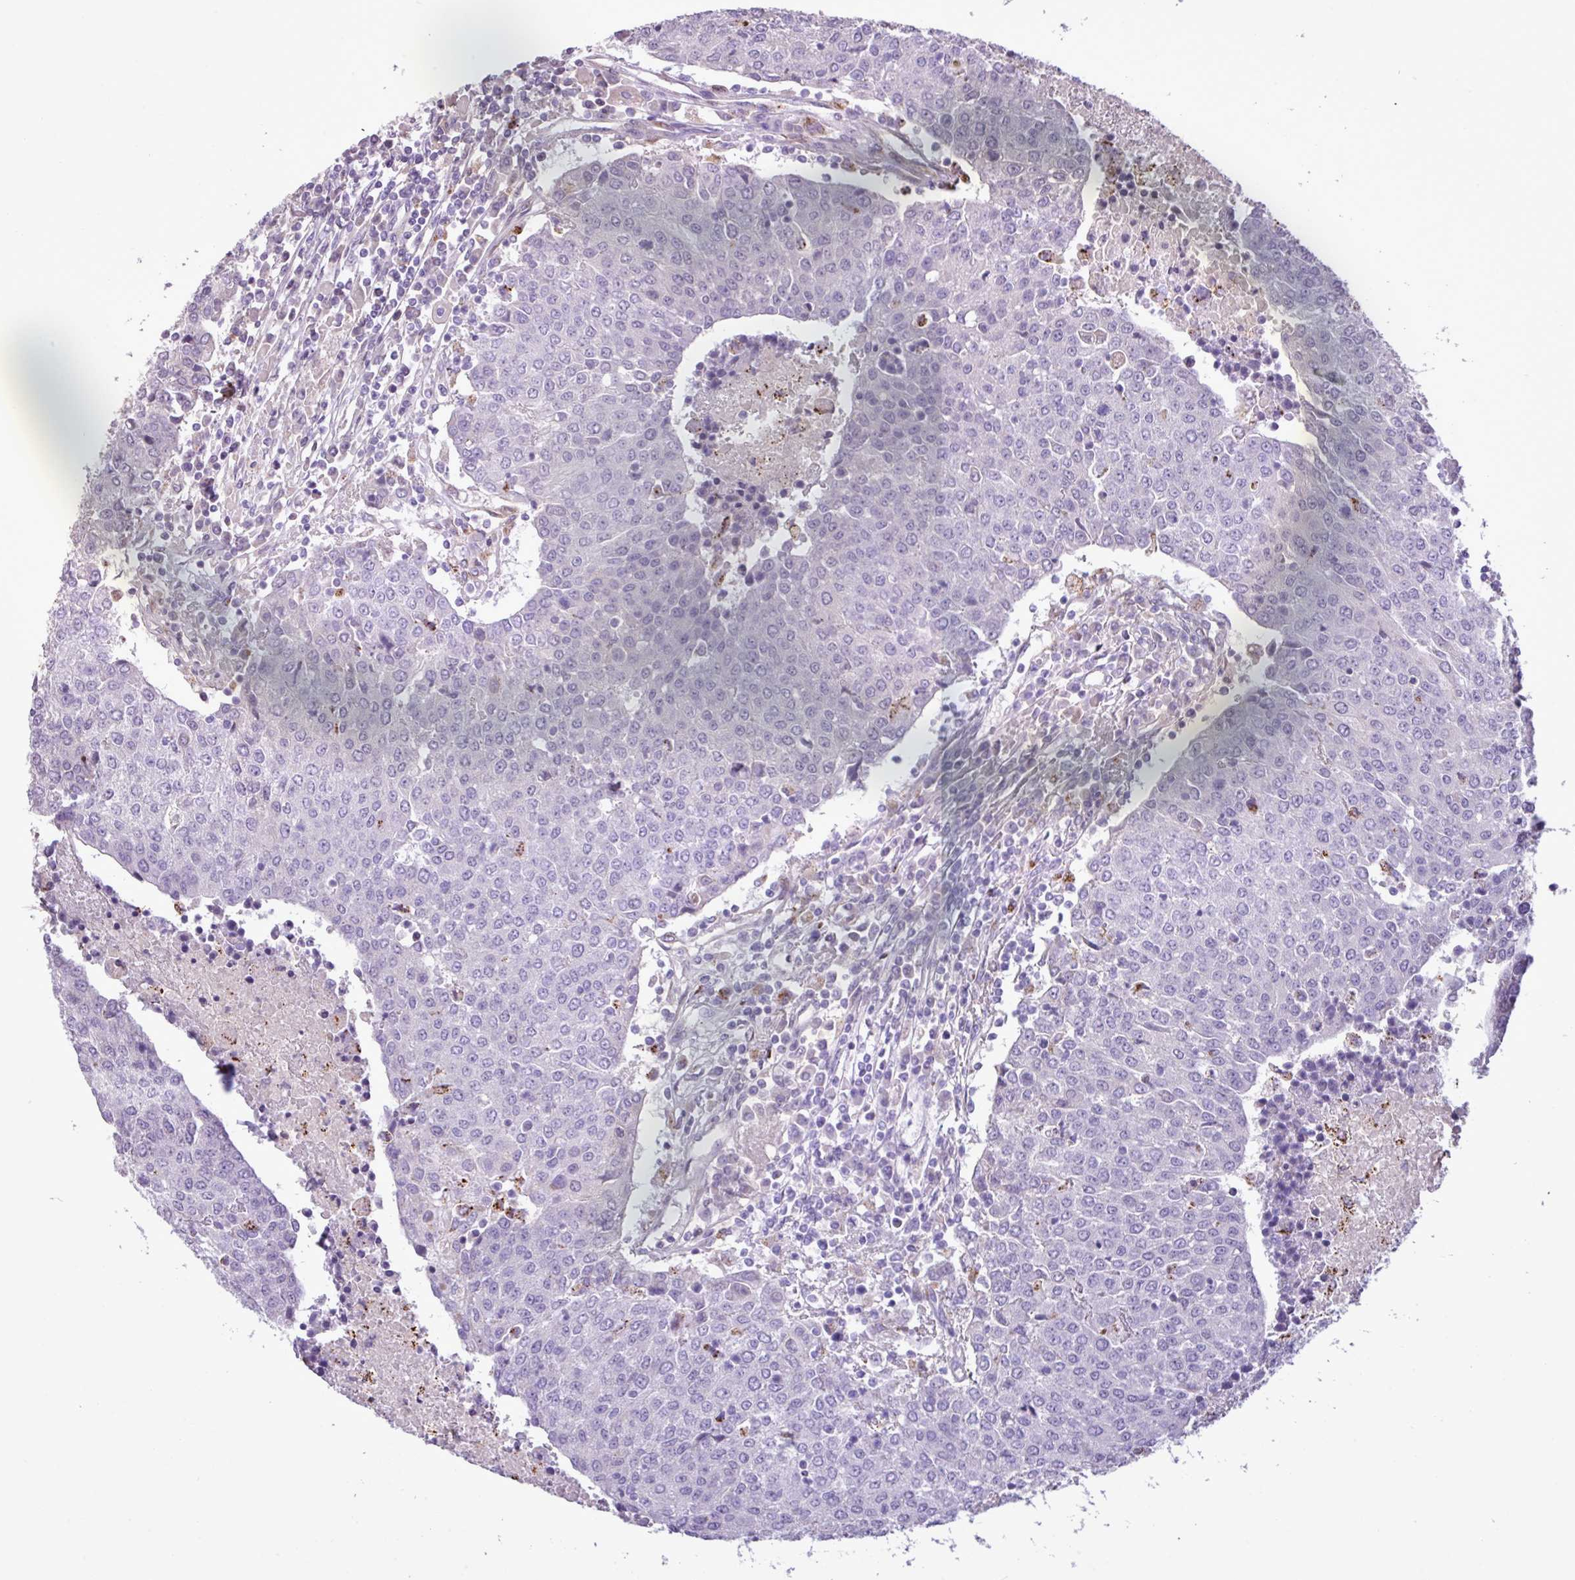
{"staining": {"intensity": "negative", "quantity": "none", "location": "none"}, "tissue": "urothelial cancer", "cell_type": "Tumor cells", "image_type": "cancer", "snomed": [{"axis": "morphology", "description": "Urothelial carcinoma, High grade"}, {"axis": "topography", "description": "Urinary bladder"}], "caption": "This is an IHC photomicrograph of human high-grade urothelial carcinoma. There is no staining in tumor cells.", "gene": "CD248", "patient": {"sex": "female", "age": 85}}